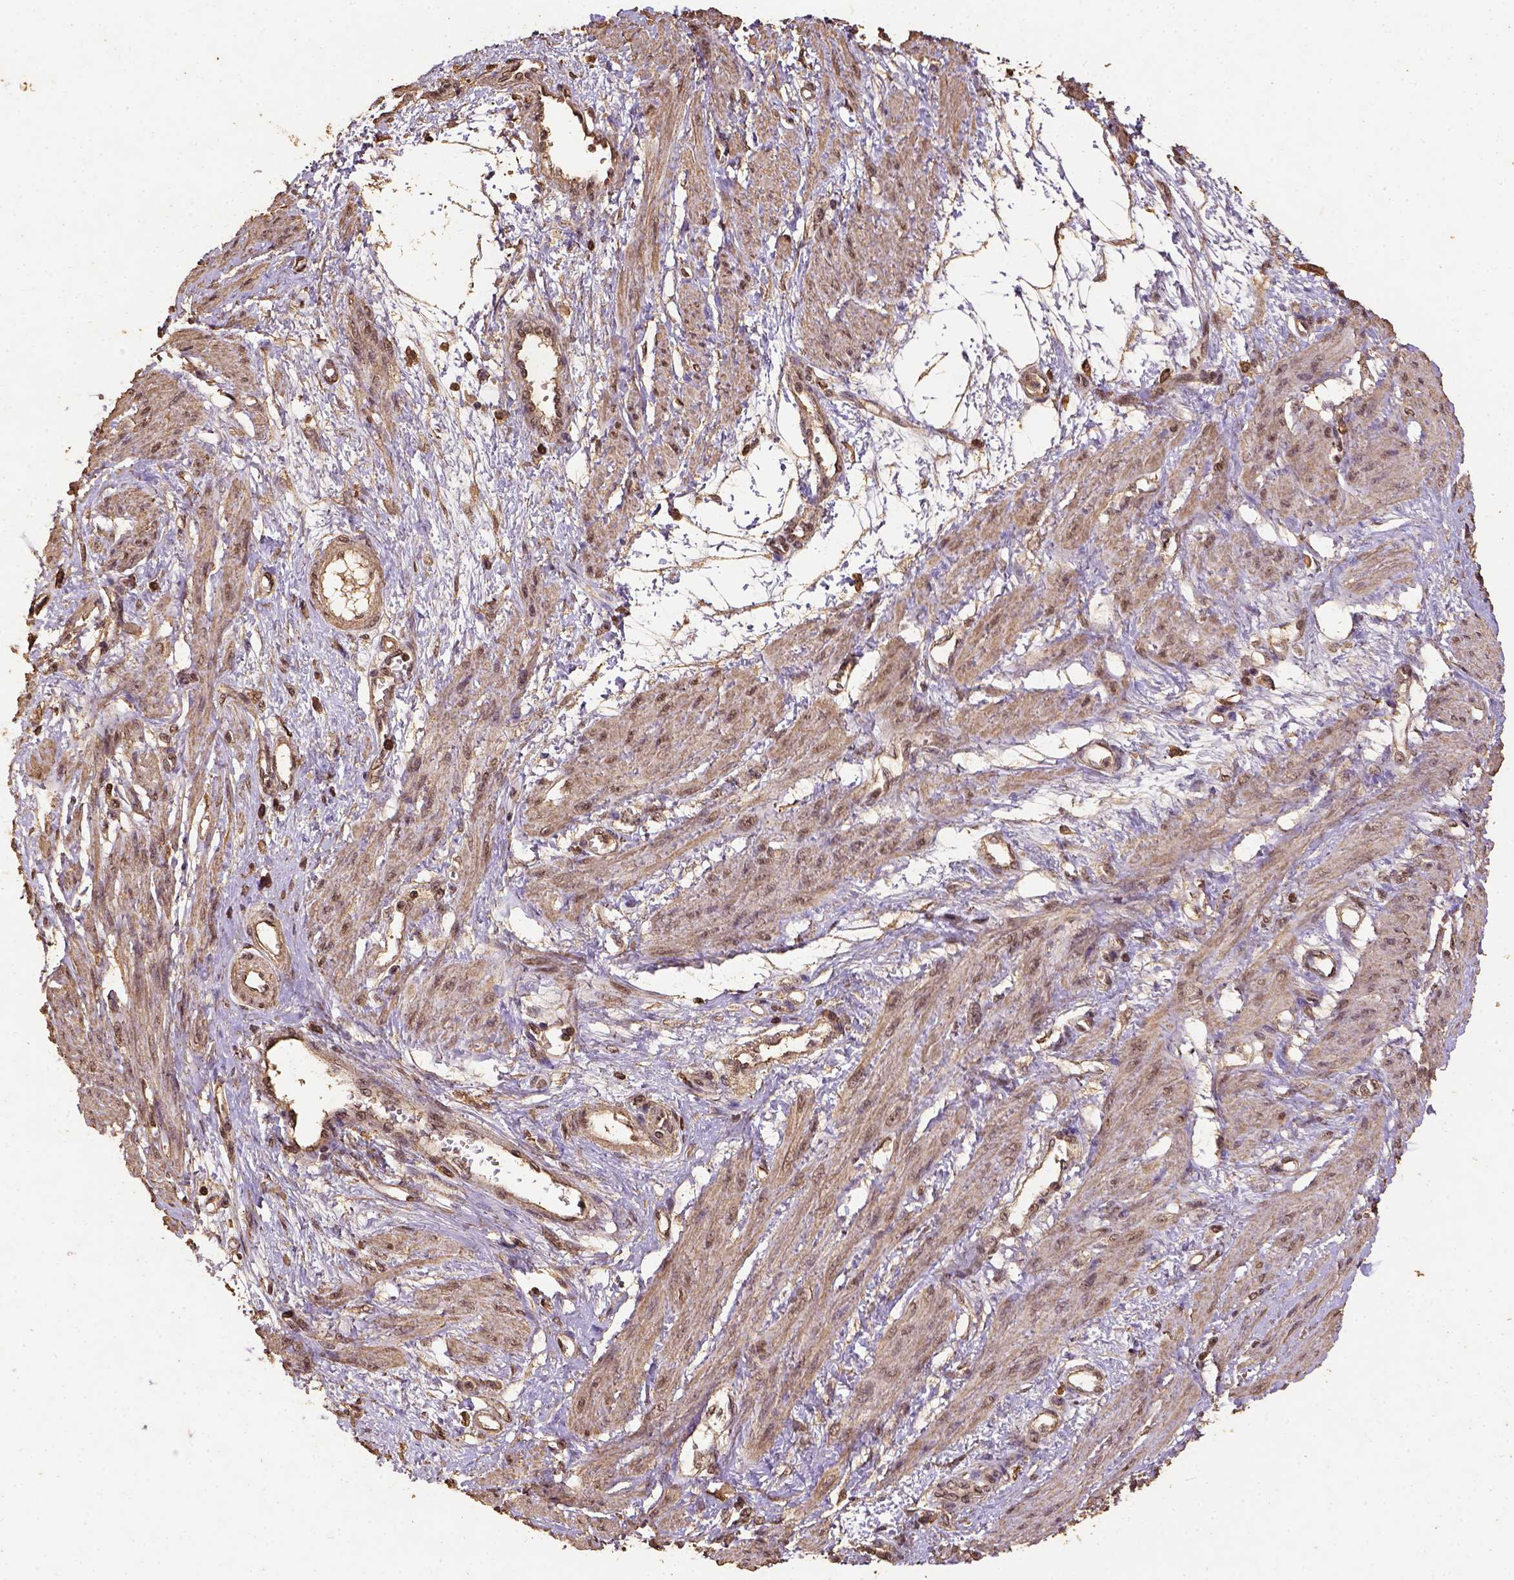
{"staining": {"intensity": "moderate", "quantity": ">75%", "location": "nuclear"}, "tissue": "smooth muscle", "cell_type": "Smooth muscle cells", "image_type": "normal", "snomed": [{"axis": "morphology", "description": "Normal tissue, NOS"}, {"axis": "topography", "description": "Smooth muscle"}, {"axis": "topography", "description": "Uterus"}], "caption": "IHC of unremarkable human smooth muscle shows medium levels of moderate nuclear positivity in about >75% of smooth muscle cells. (DAB = brown stain, brightfield microscopy at high magnification).", "gene": "NACC1", "patient": {"sex": "female", "age": 39}}